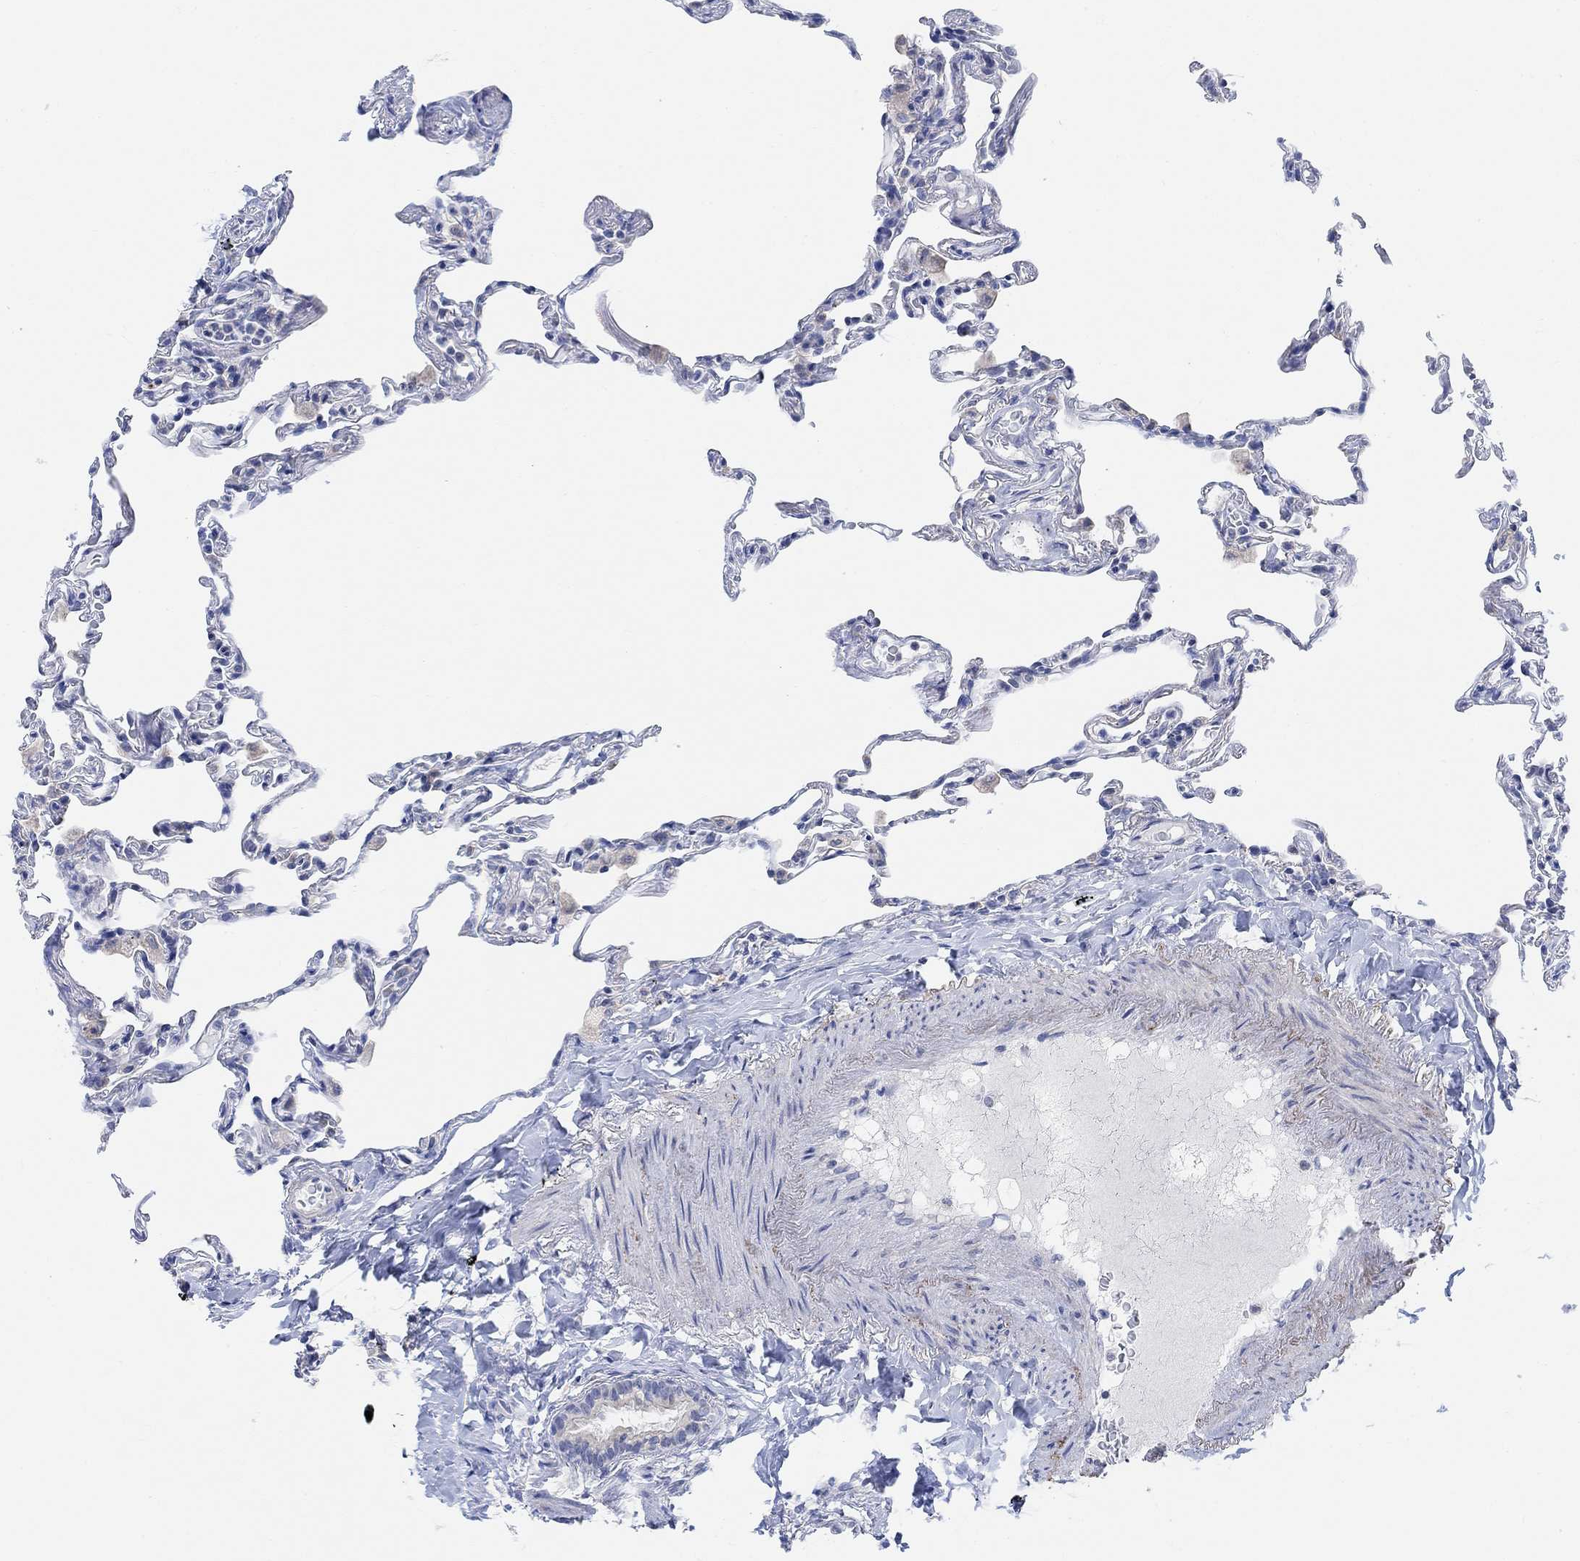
{"staining": {"intensity": "negative", "quantity": "none", "location": "none"}, "tissue": "lung", "cell_type": "Alveolar cells", "image_type": "normal", "snomed": [{"axis": "morphology", "description": "Normal tissue, NOS"}, {"axis": "topography", "description": "Lung"}], "caption": "Photomicrograph shows no protein expression in alveolar cells of benign lung. The staining is performed using DAB brown chromogen with nuclei counter-stained in using hematoxylin.", "gene": "RIMS1", "patient": {"sex": "female", "age": 57}}